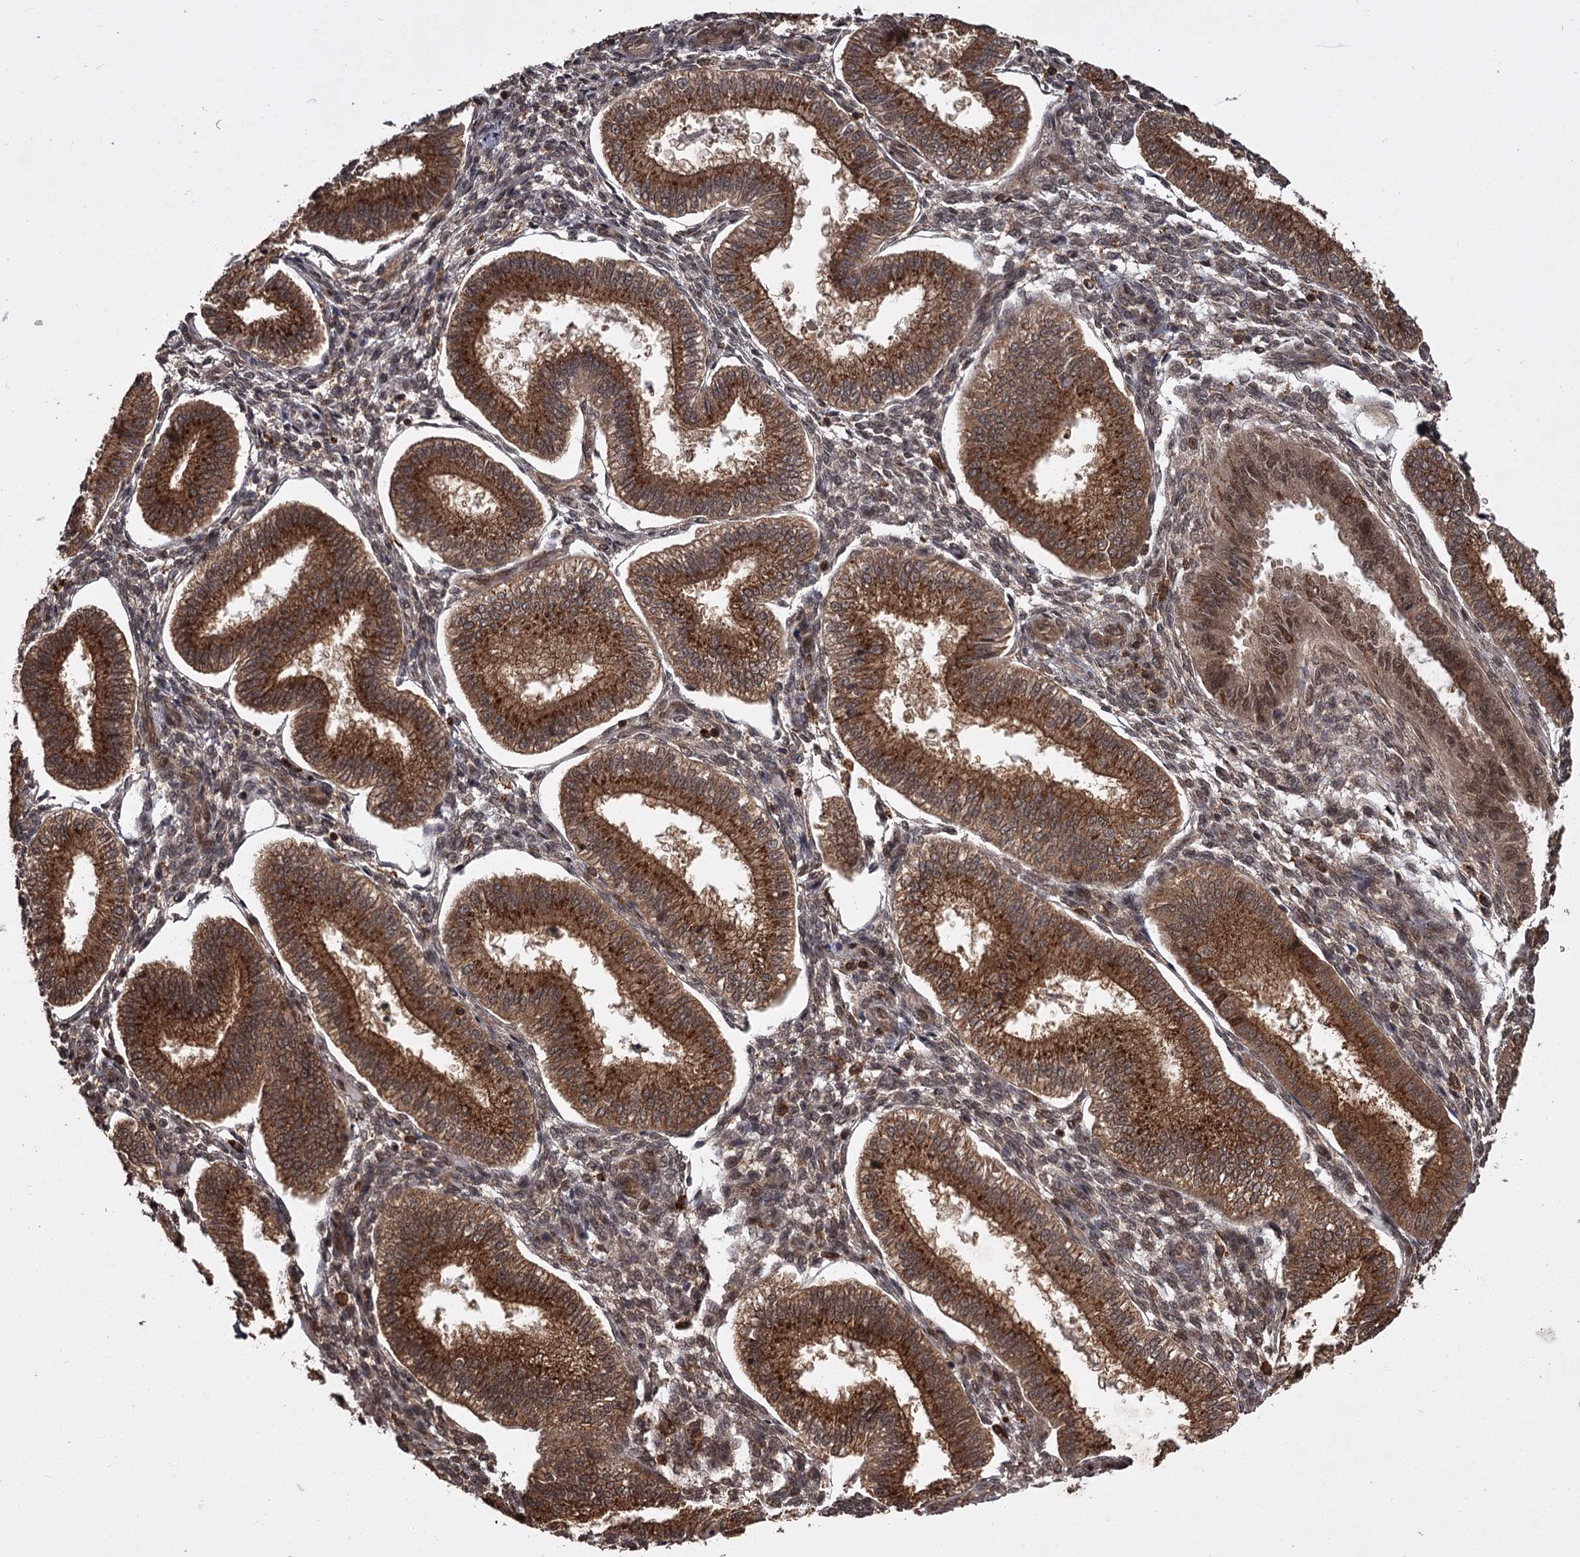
{"staining": {"intensity": "moderate", "quantity": "<25%", "location": "cytoplasmic/membranous,nuclear"}, "tissue": "endometrium", "cell_type": "Cells in endometrial stroma", "image_type": "normal", "snomed": [{"axis": "morphology", "description": "Normal tissue, NOS"}, {"axis": "topography", "description": "Endometrium"}], "caption": "Protein expression by immunohistochemistry (IHC) displays moderate cytoplasmic/membranous,nuclear expression in about <25% of cells in endometrial stroma in benign endometrium. (Stains: DAB (3,3'-diaminobenzidine) in brown, nuclei in blue, Microscopy: brightfield microscopy at high magnification).", "gene": "TBC1D23", "patient": {"sex": "female", "age": 39}}